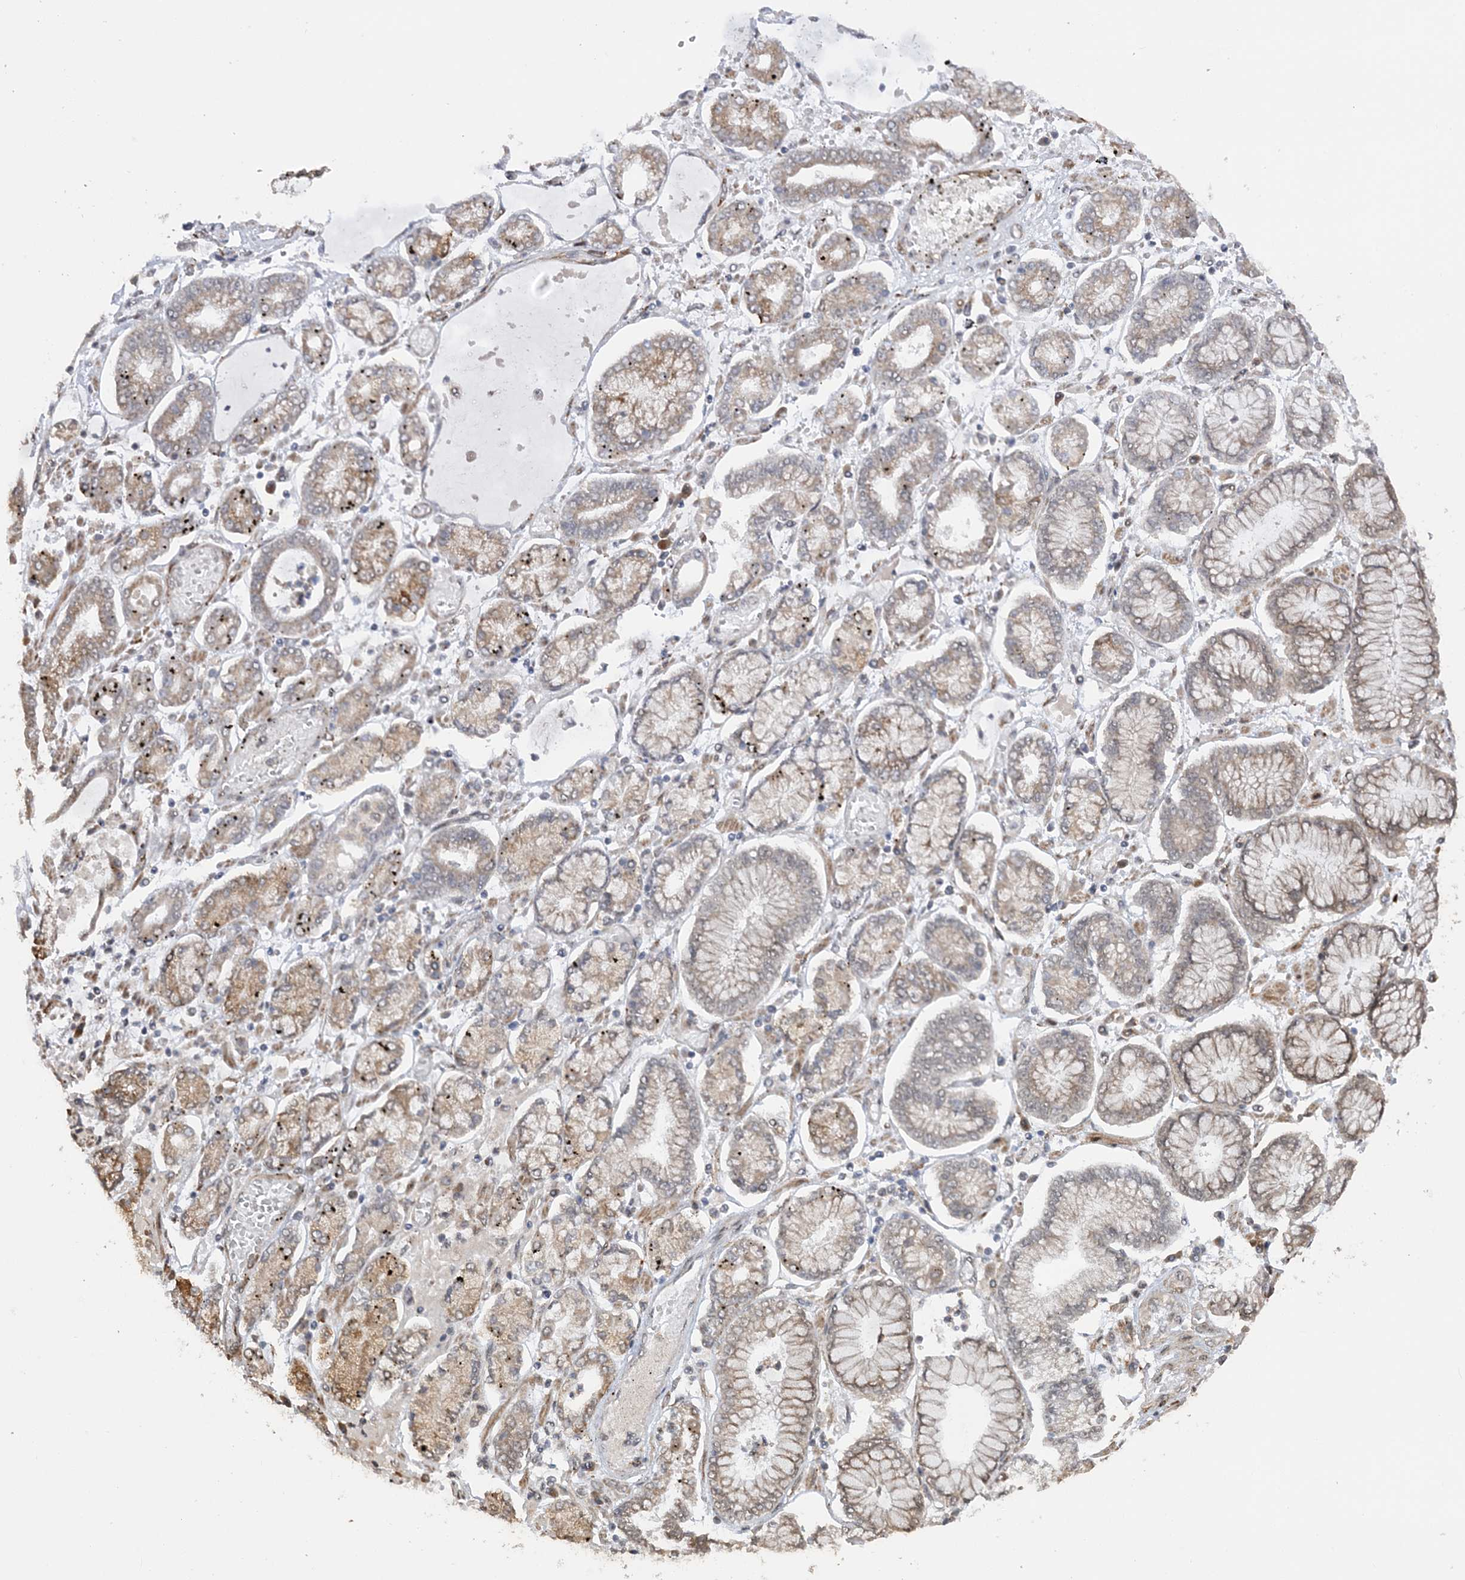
{"staining": {"intensity": "moderate", "quantity": "25%-75%", "location": "cytoplasmic/membranous"}, "tissue": "stomach cancer", "cell_type": "Tumor cells", "image_type": "cancer", "snomed": [{"axis": "morphology", "description": "Adenocarcinoma, NOS"}, {"axis": "topography", "description": "Stomach"}], "caption": "Immunohistochemical staining of stomach cancer exhibits moderate cytoplasmic/membranous protein staining in approximately 25%-75% of tumor cells.", "gene": "MRPL47", "patient": {"sex": "male", "age": 76}}